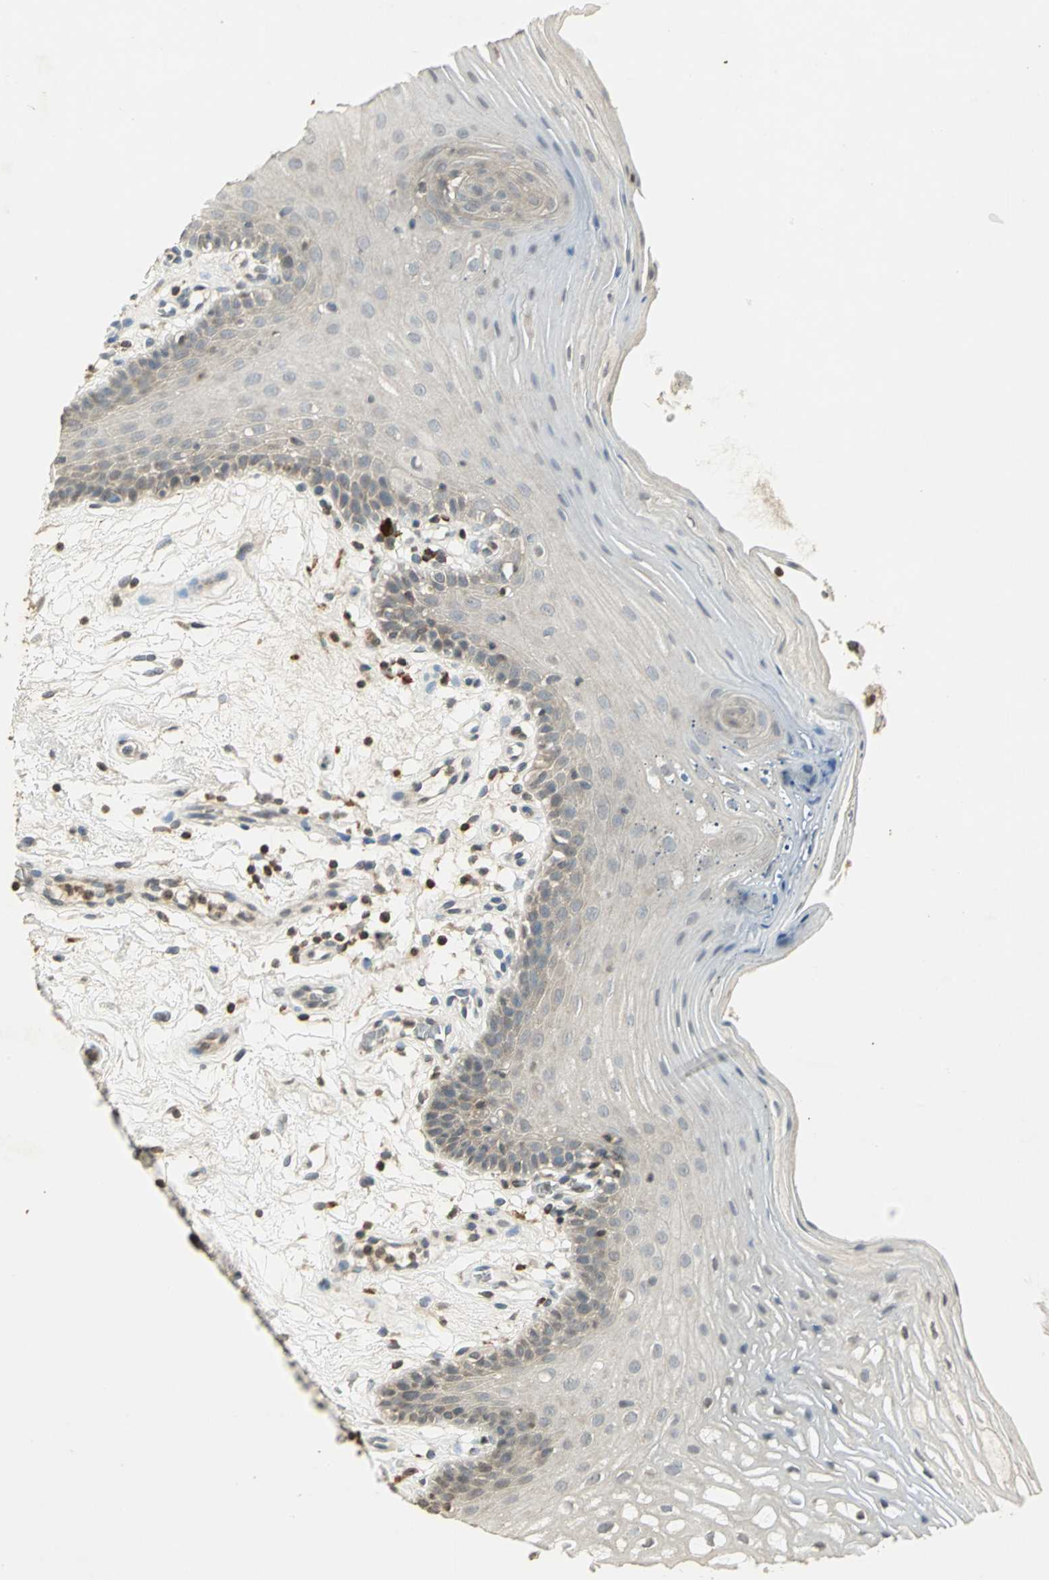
{"staining": {"intensity": "negative", "quantity": "none", "location": "none"}, "tissue": "oral mucosa", "cell_type": "Squamous epithelial cells", "image_type": "normal", "snomed": [{"axis": "morphology", "description": "Normal tissue, NOS"}, {"axis": "morphology", "description": "Squamous cell carcinoma, NOS"}, {"axis": "topography", "description": "Skeletal muscle"}, {"axis": "topography", "description": "Oral tissue"}, {"axis": "topography", "description": "Head-Neck"}], "caption": "This is an immunohistochemistry (IHC) image of normal human oral mucosa. There is no expression in squamous epithelial cells.", "gene": "IL16", "patient": {"sex": "male", "age": 71}}